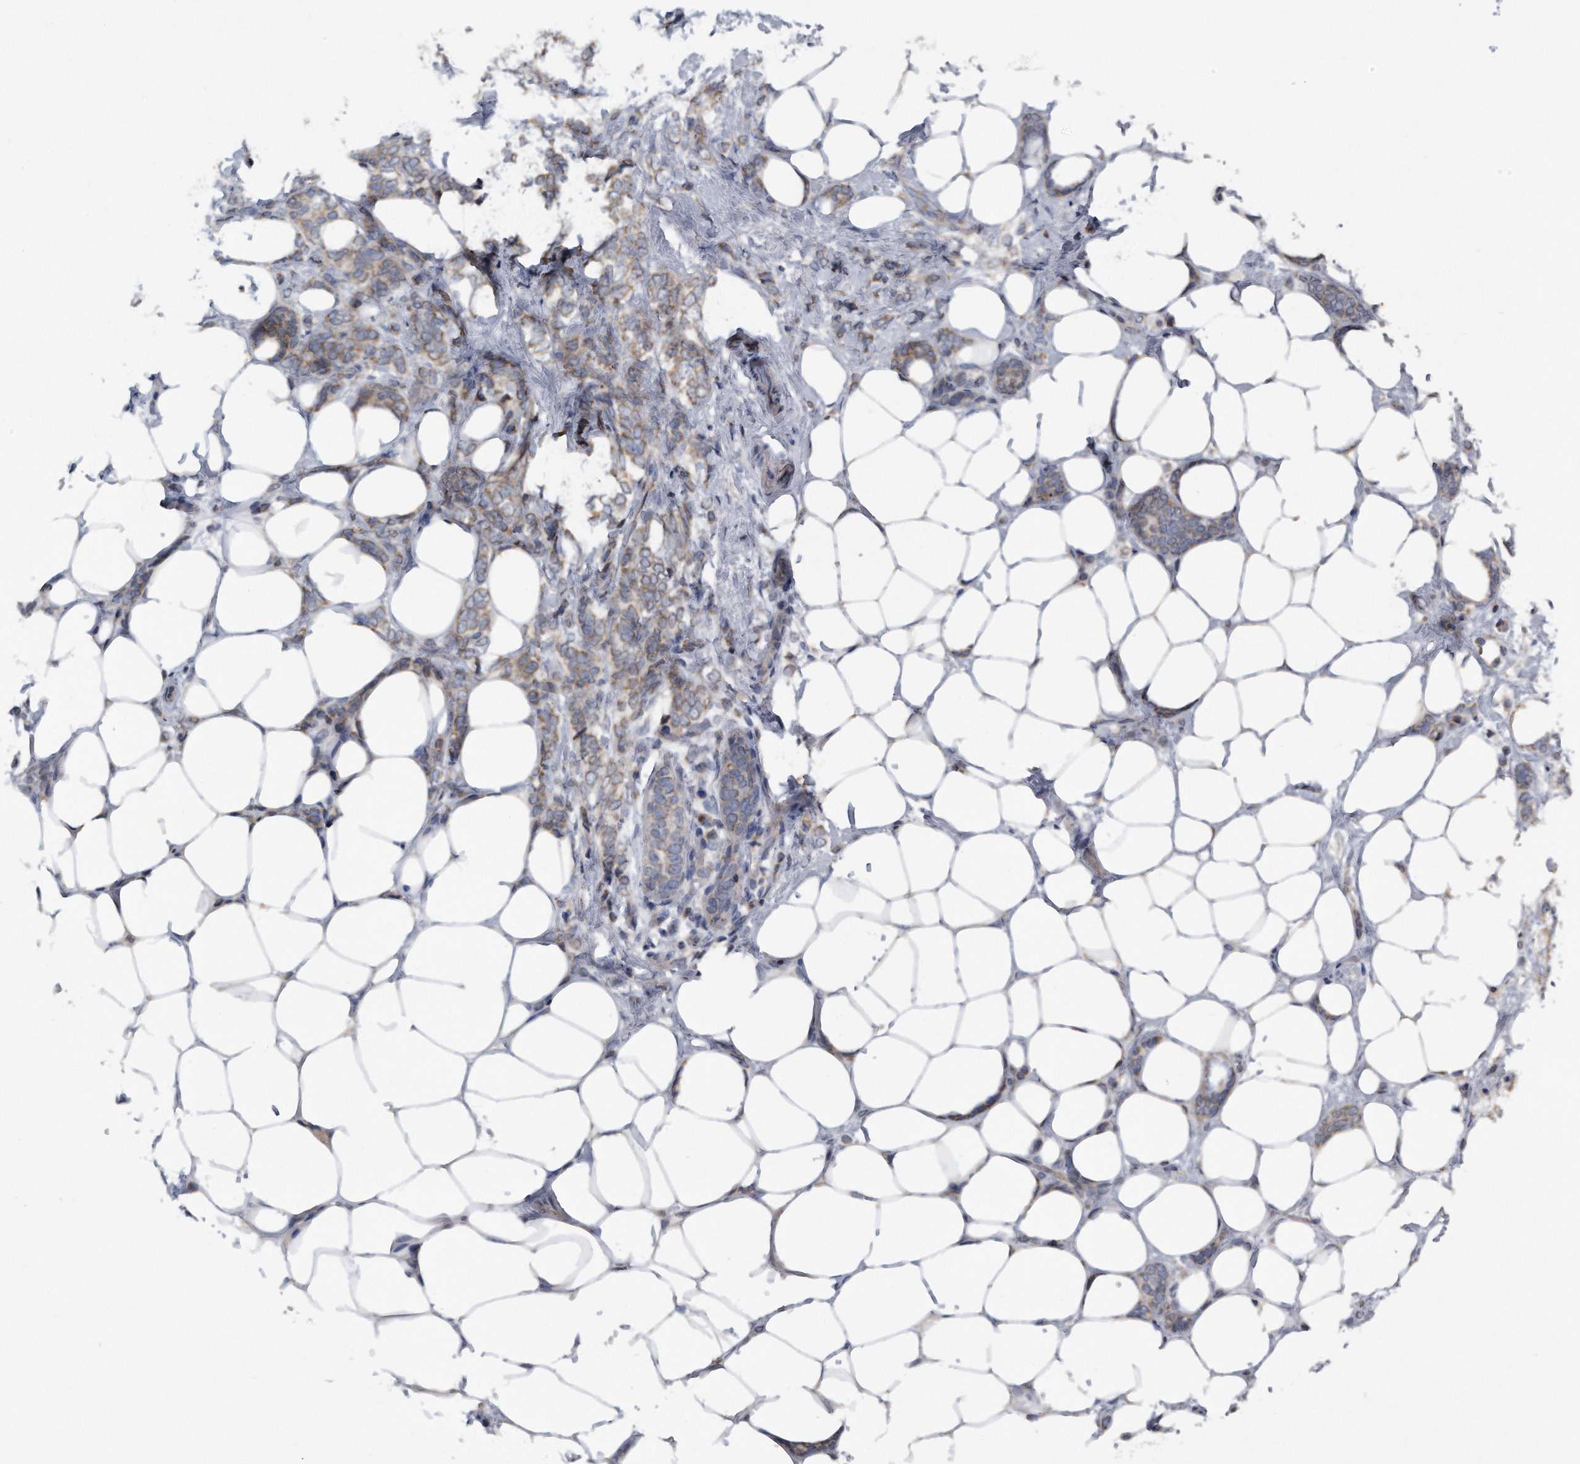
{"staining": {"intensity": "weak", "quantity": ">75%", "location": "cytoplasmic/membranous"}, "tissue": "breast cancer", "cell_type": "Tumor cells", "image_type": "cancer", "snomed": [{"axis": "morphology", "description": "Lobular carcinoma"}, {"axis": "topography", "description": "Breast"}], "caption": "High-magnification brightfield microscopy of breast cancer stained with DAB (brown) and counterstained with hematoxylin (blue). tumor cells exhibit weak cytoplasmic/membranous staining is identified in approximately>75% of cells. (DAB (3,3'-diaminobenzidine) IHC, brown staining for protein, blue staining for nuclei).", "gene": "LYRM4", "patient": {"sex": "female", "age": 50}}